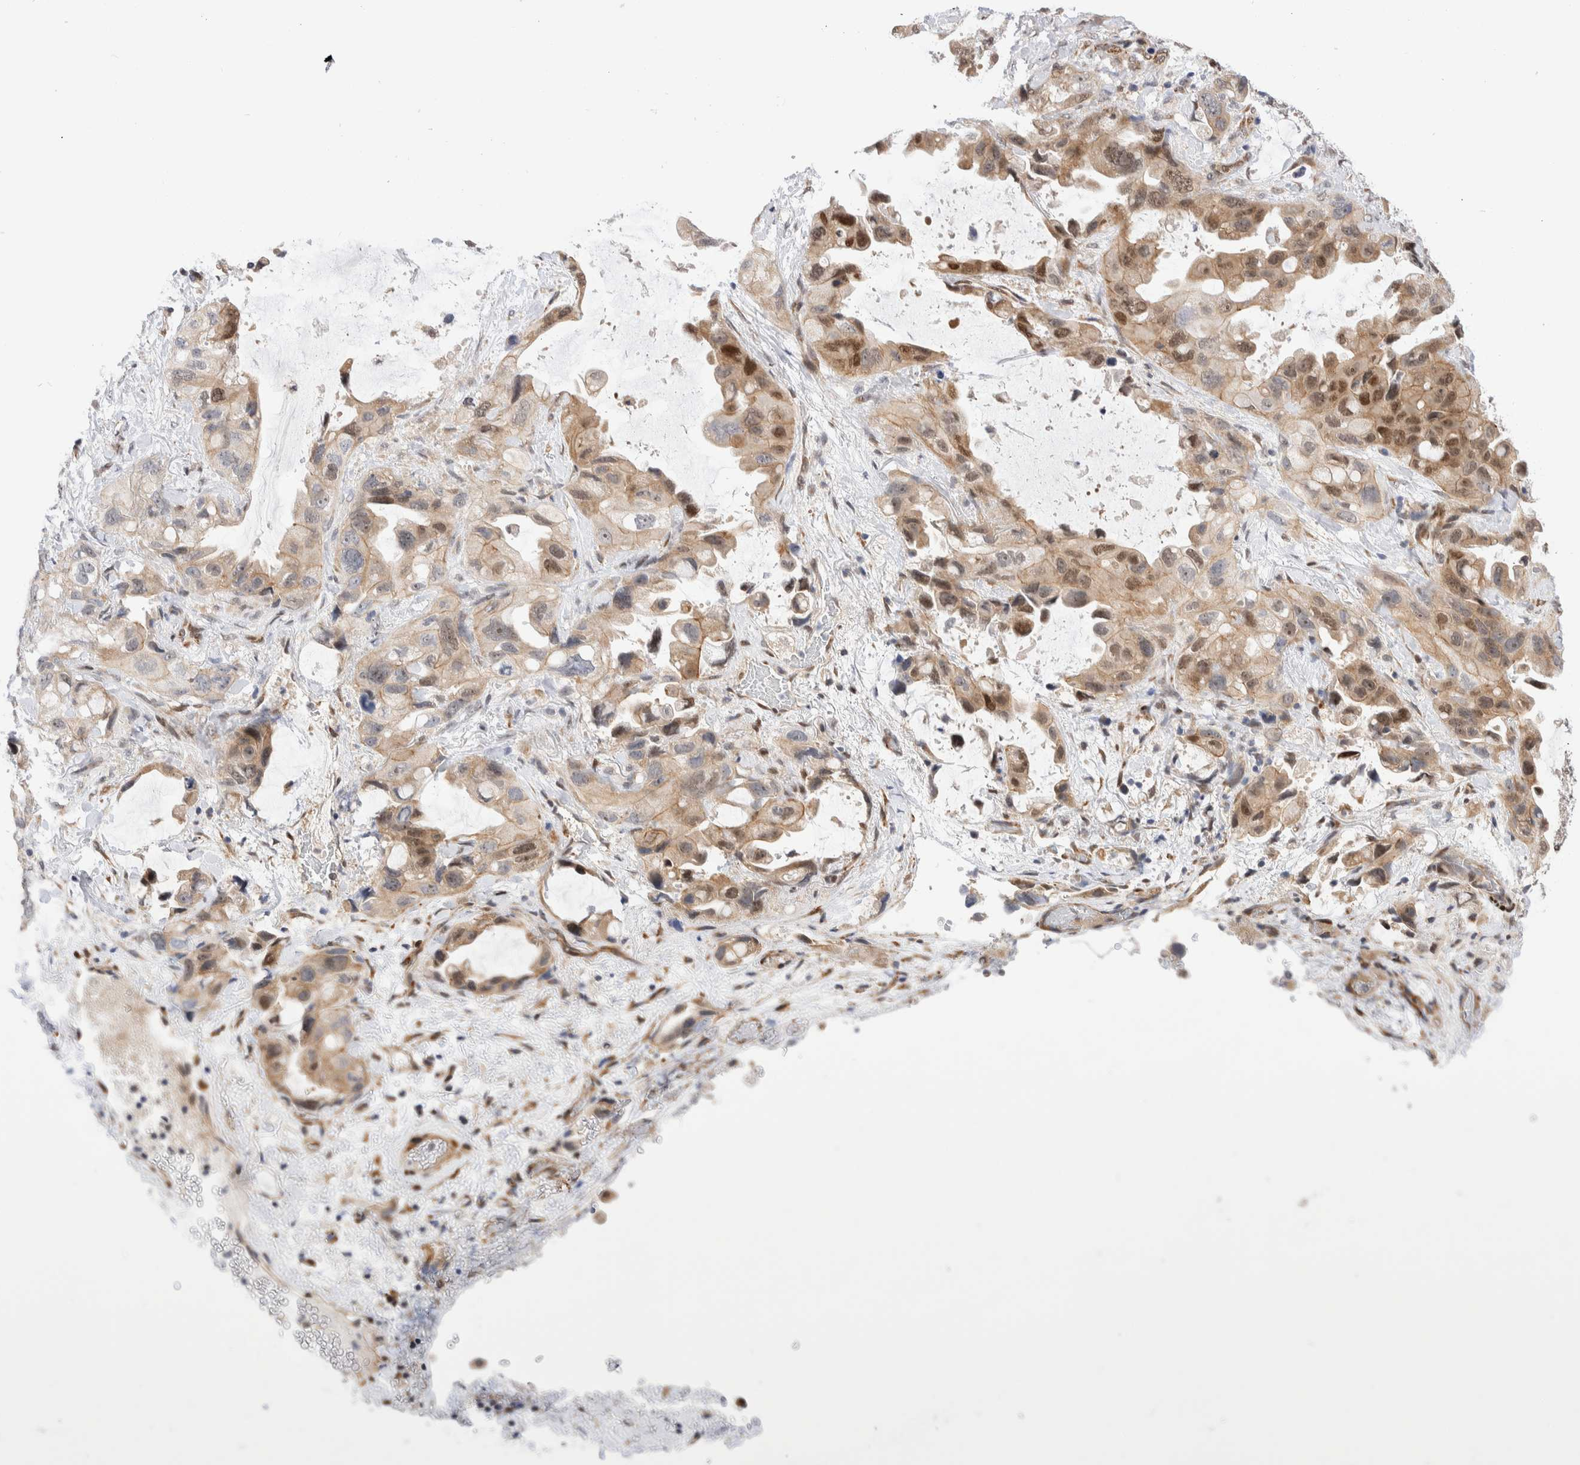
{"staining": {"intensity": "moderate", "quantity": ">75%", "location": "cytoplasmic/membranous,nuclear"}, "tissue": "lung cancer", "cell_type": "Tumor cells", "image_type": "cancer", "snomed": [{"axis": "morphology", "description": "Squamous cell carcinoma, NOS"}, {"axis": "topography", "description": "Lung"}], "caption": "Lung squamous cell carcinoma stained with DAB IHC displays medium levels of moderate cytoplasmic/membranous and nuclear expression in approximately >75% of tumor cells.", "gene": "NSMAF", "patient": {"sex": "female", "age": 73}}